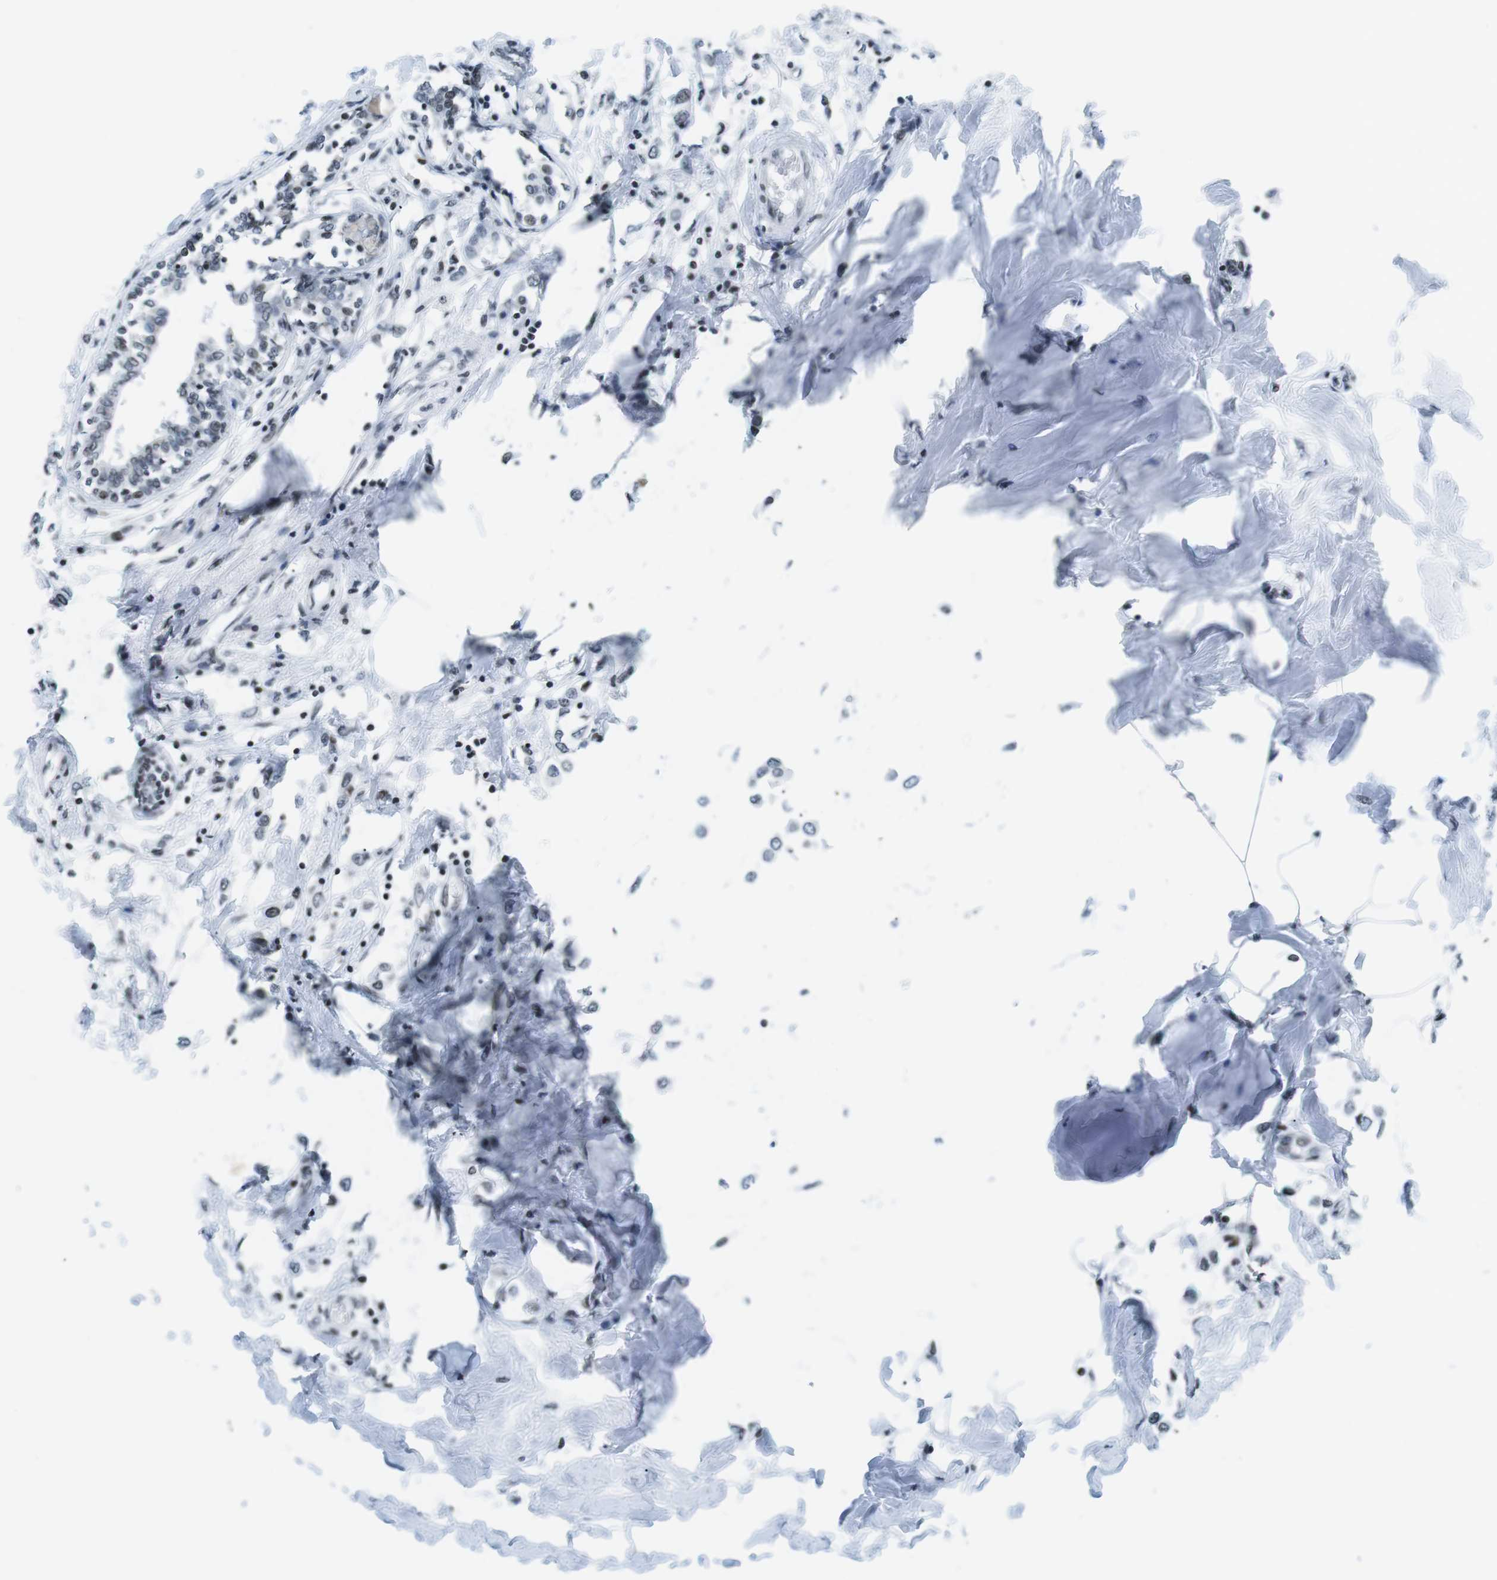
{"staining": {"intensity": "weak", "quantity": "<25%", "location": "nuclear"}, "tissue": "breast cancer", "cell_type": "Tumor cells", "image_type": "cancer", "snomed": [{"axis": "morphology", "description": "Lobular carcinoma"}, {"axis": "topography", "description": "Breast"}], "caption": "High magnification brightfield microscopy of breast lobular carcinoma stained with DAB (brown) and counterstained with hematoxylin (blue): tumor cells show no significant staining.", "gene": "E2F2", "patient": {"sex": "female", "age": 51}}